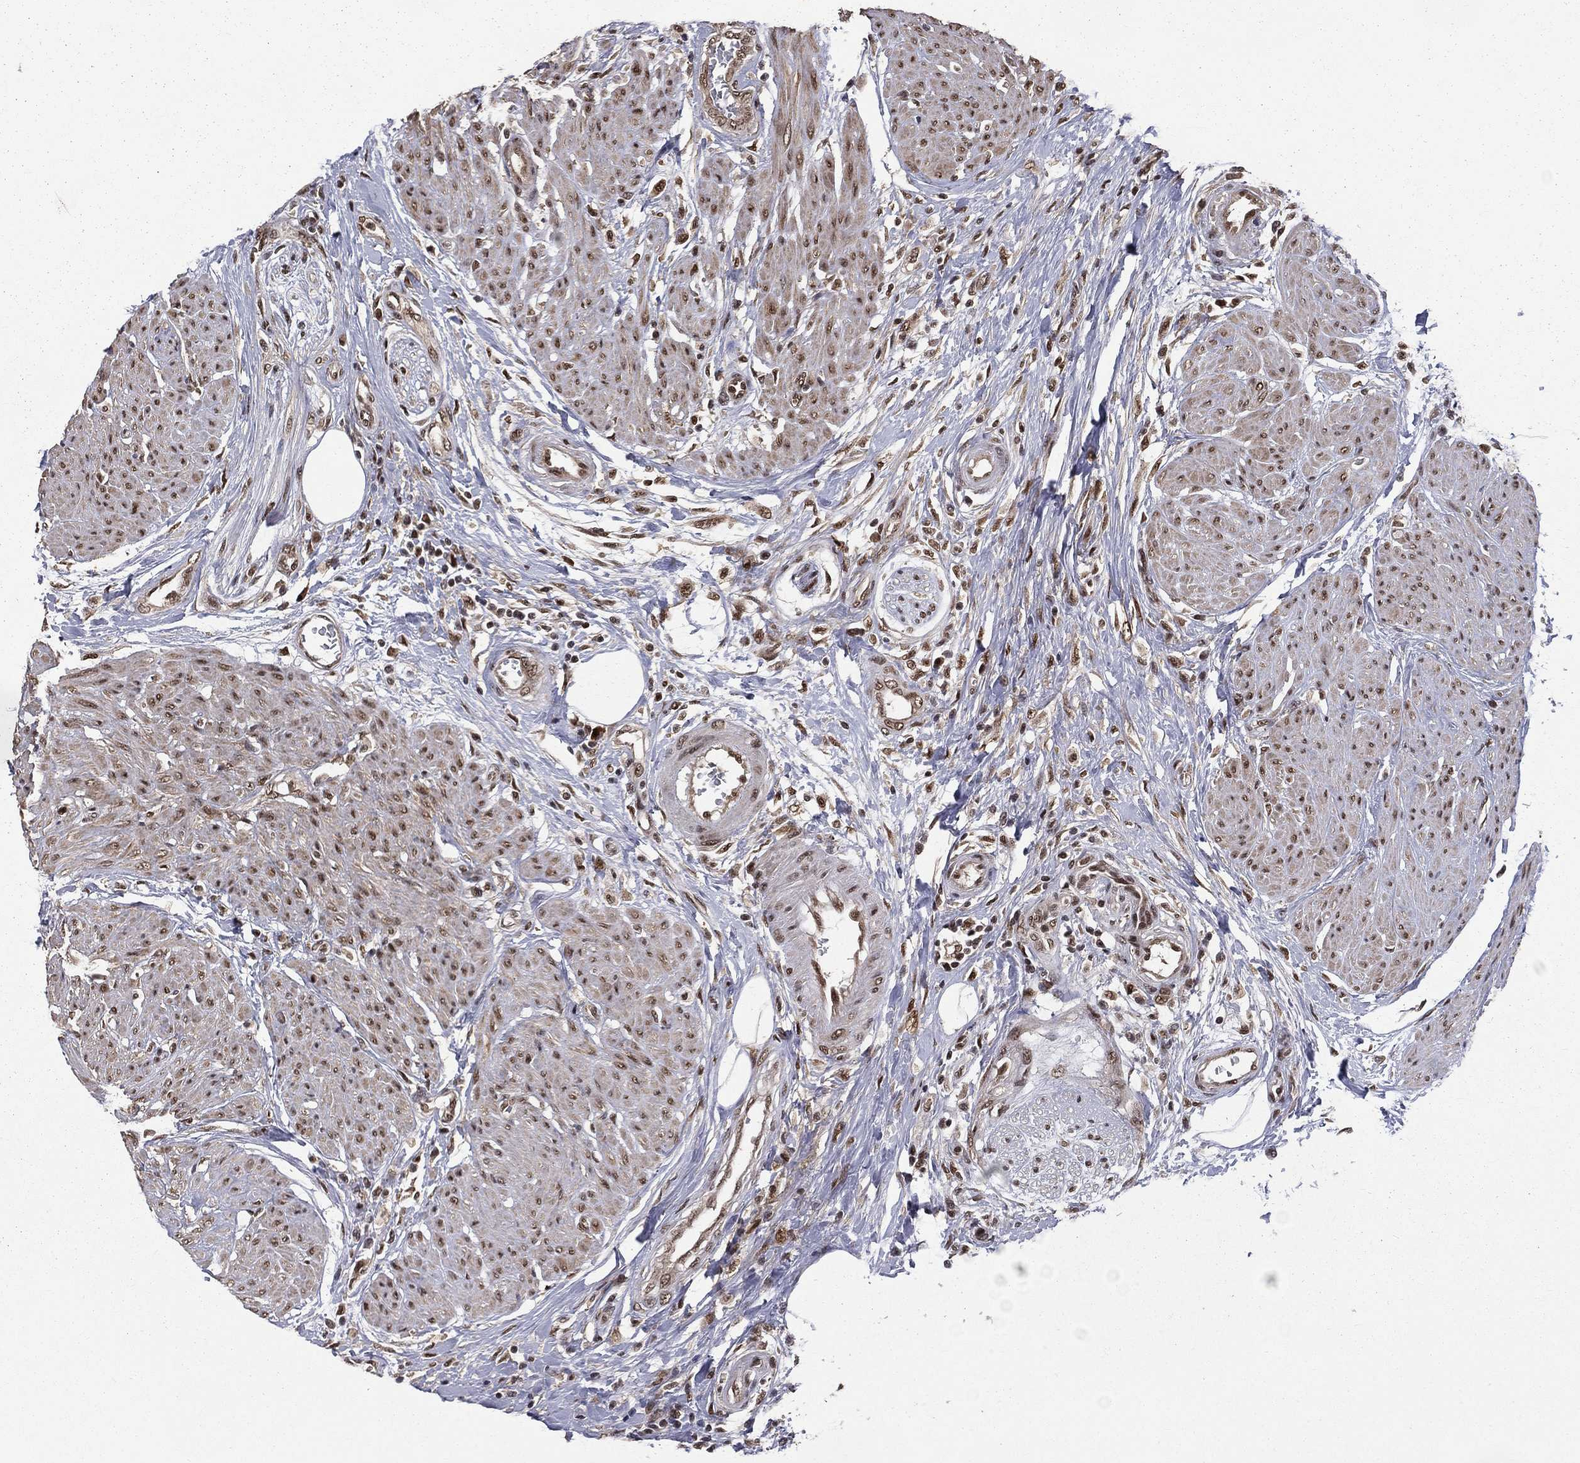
{"staining": {"intensity": "moderate", "quantity": "25%-75%", "location": "nuclear"}, "tissue": "urothelial cancer", "cell_type": "Tumor cells", "image_type": "cancer", "snomed": [{"axis": "morphology", "description": "Urothelial carcinoma, High grade"}, {"axis": "topography", "description": "Urinary bladder"}], "caption": "The image exhibits staining of urothelial cancer, revealing moderate nuclear protein staining (brown color) within tumor cells. (Brightfield microscopy of DAB IHC at high magnification).", "gene": "JMJD6", "patient": {"sex": "male", "age": 35}}